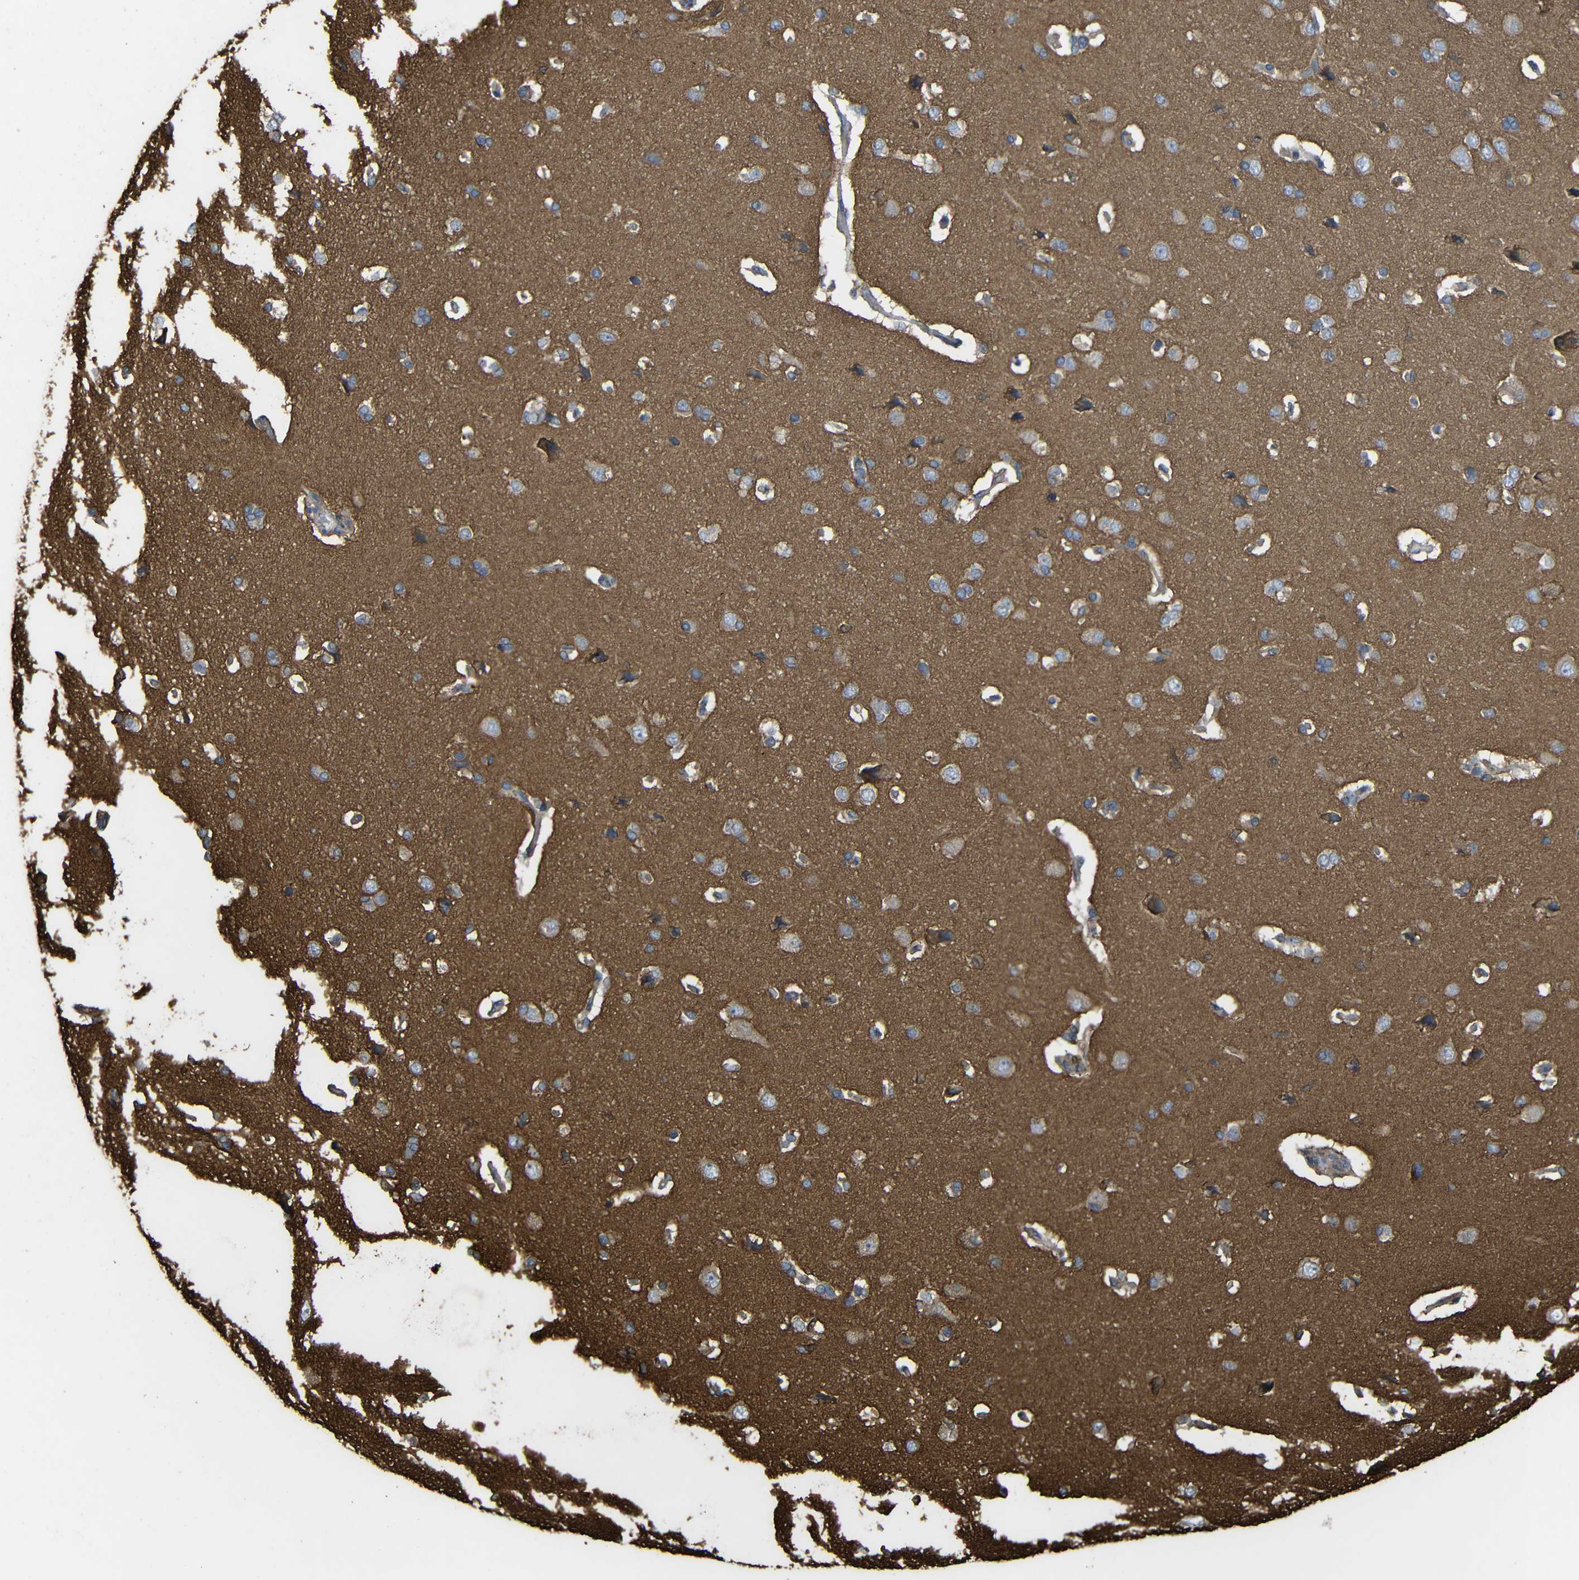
{"staining": {"intensity": "negative", "quantity": "none", "location": "none"}, "tissue": "cerebral cortex", "cell_type": "Endothelial cells", "image_type": "normal", "snomed": [{"axis": "morphology", "description": "Normal tissue, NOS"}, {"axis": "topography", "description": "Cerebral cortex"}], "caption": "High magnification brightfield microscopy of normal cerebral cortex stained with DAB (brown) and counterstained with hematoxylin (blue): endothelial cells show no significant staining. Brightfield microscopy of IHC stained with DAB (brown) and hematoxylin (blue), captured at high magnification.", "gene": "TREM2", "patient": {"sex": "male", "age": 62}}